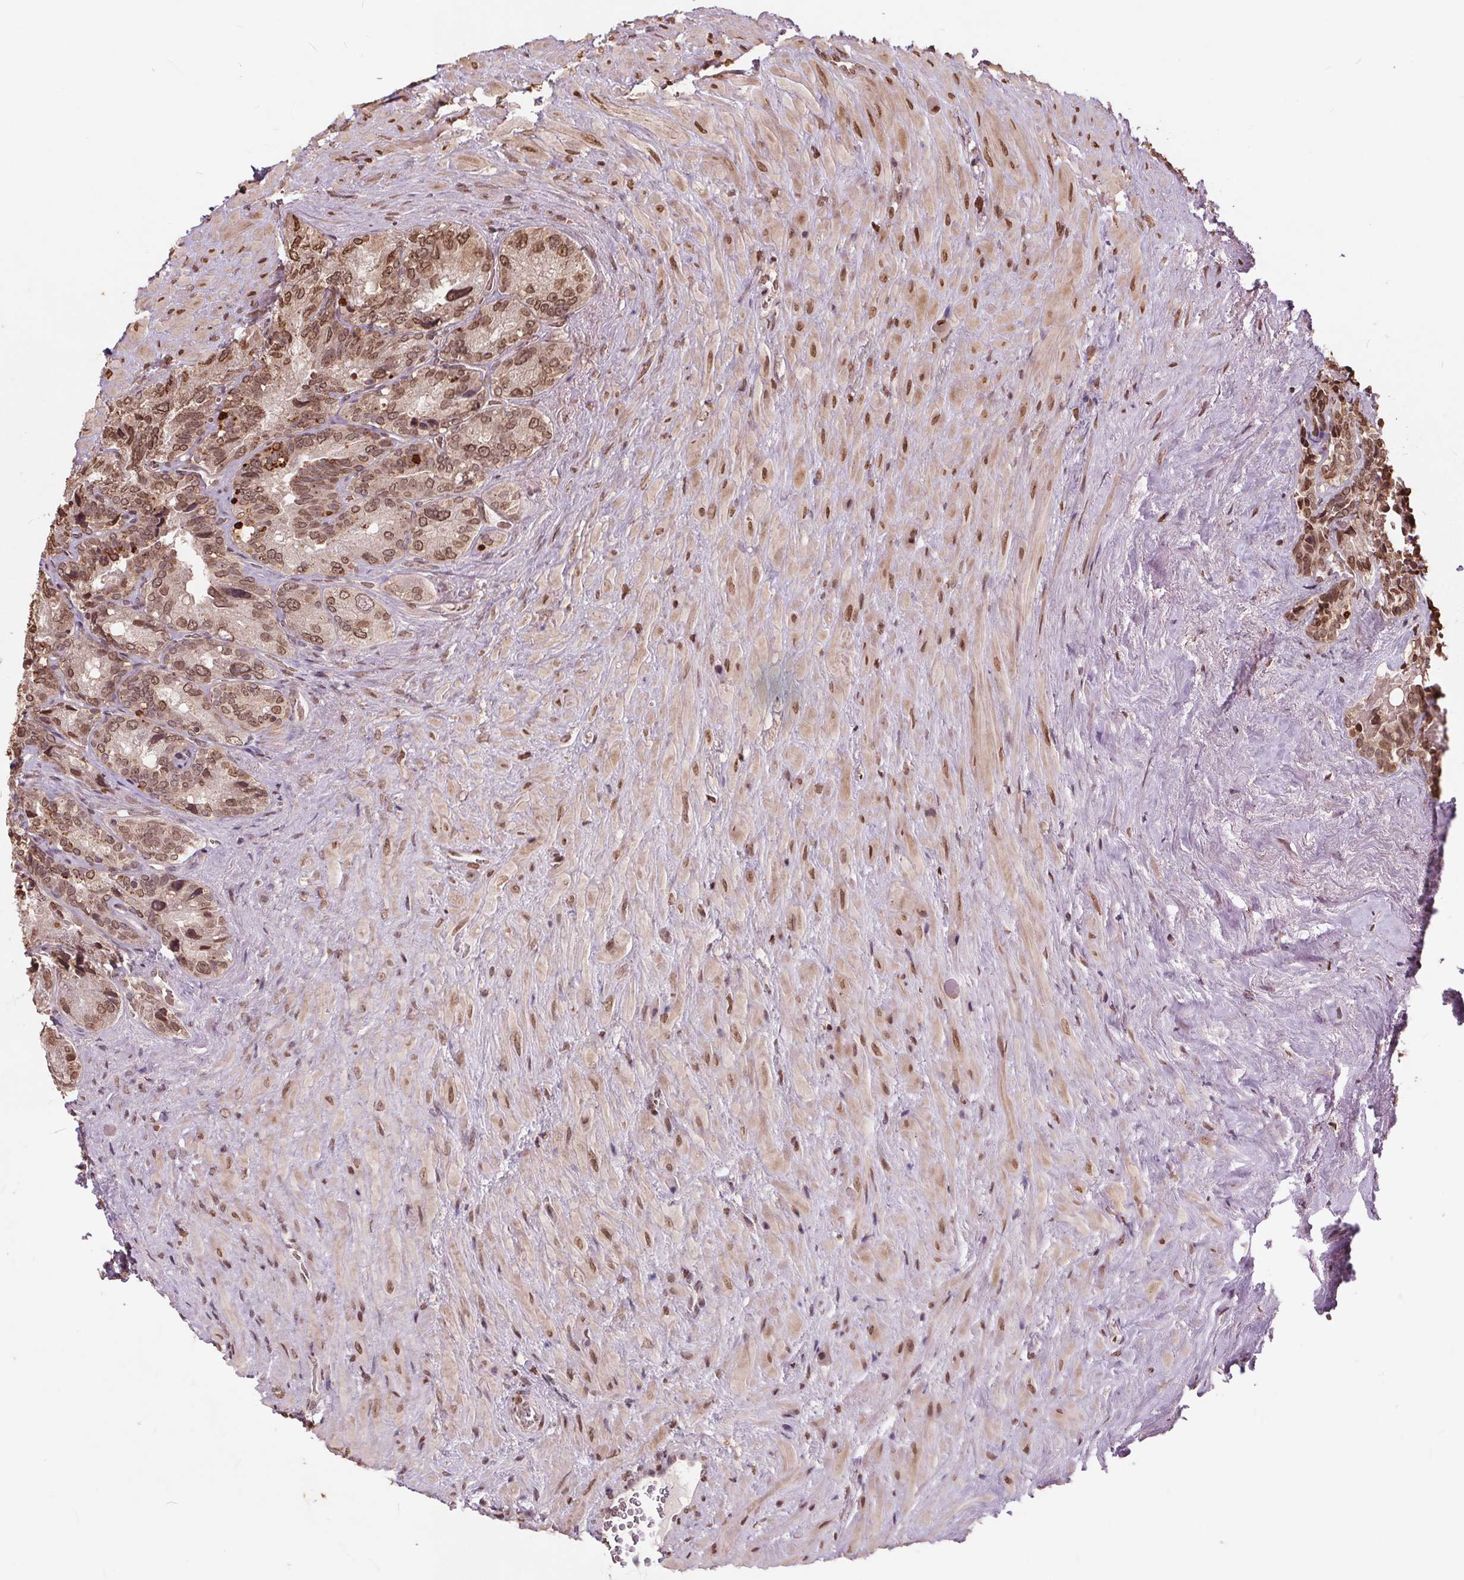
{"staining": {"intensity": "moderate", "quantity": ">75%", "location": "cytoplasmic/membranous,nuclear"}, "tissue": "seminal vesicle", "cell_type": "Glandular cells", "image_type": "normal", "snomed": [{"axis": "morphology", "description": "Normal tissue, NOS"}, {"axis": "topography", "description": "Seminal veicle"}], "caption": "Glandular cells exhibit medium levels of moderate cytoplasmic/membranous,nuclear positivity in approximately >75% of cells in normal human seminal vesicle.", "gene": "HIF1AN", "patient": {"sex": "male", "age": 69}}